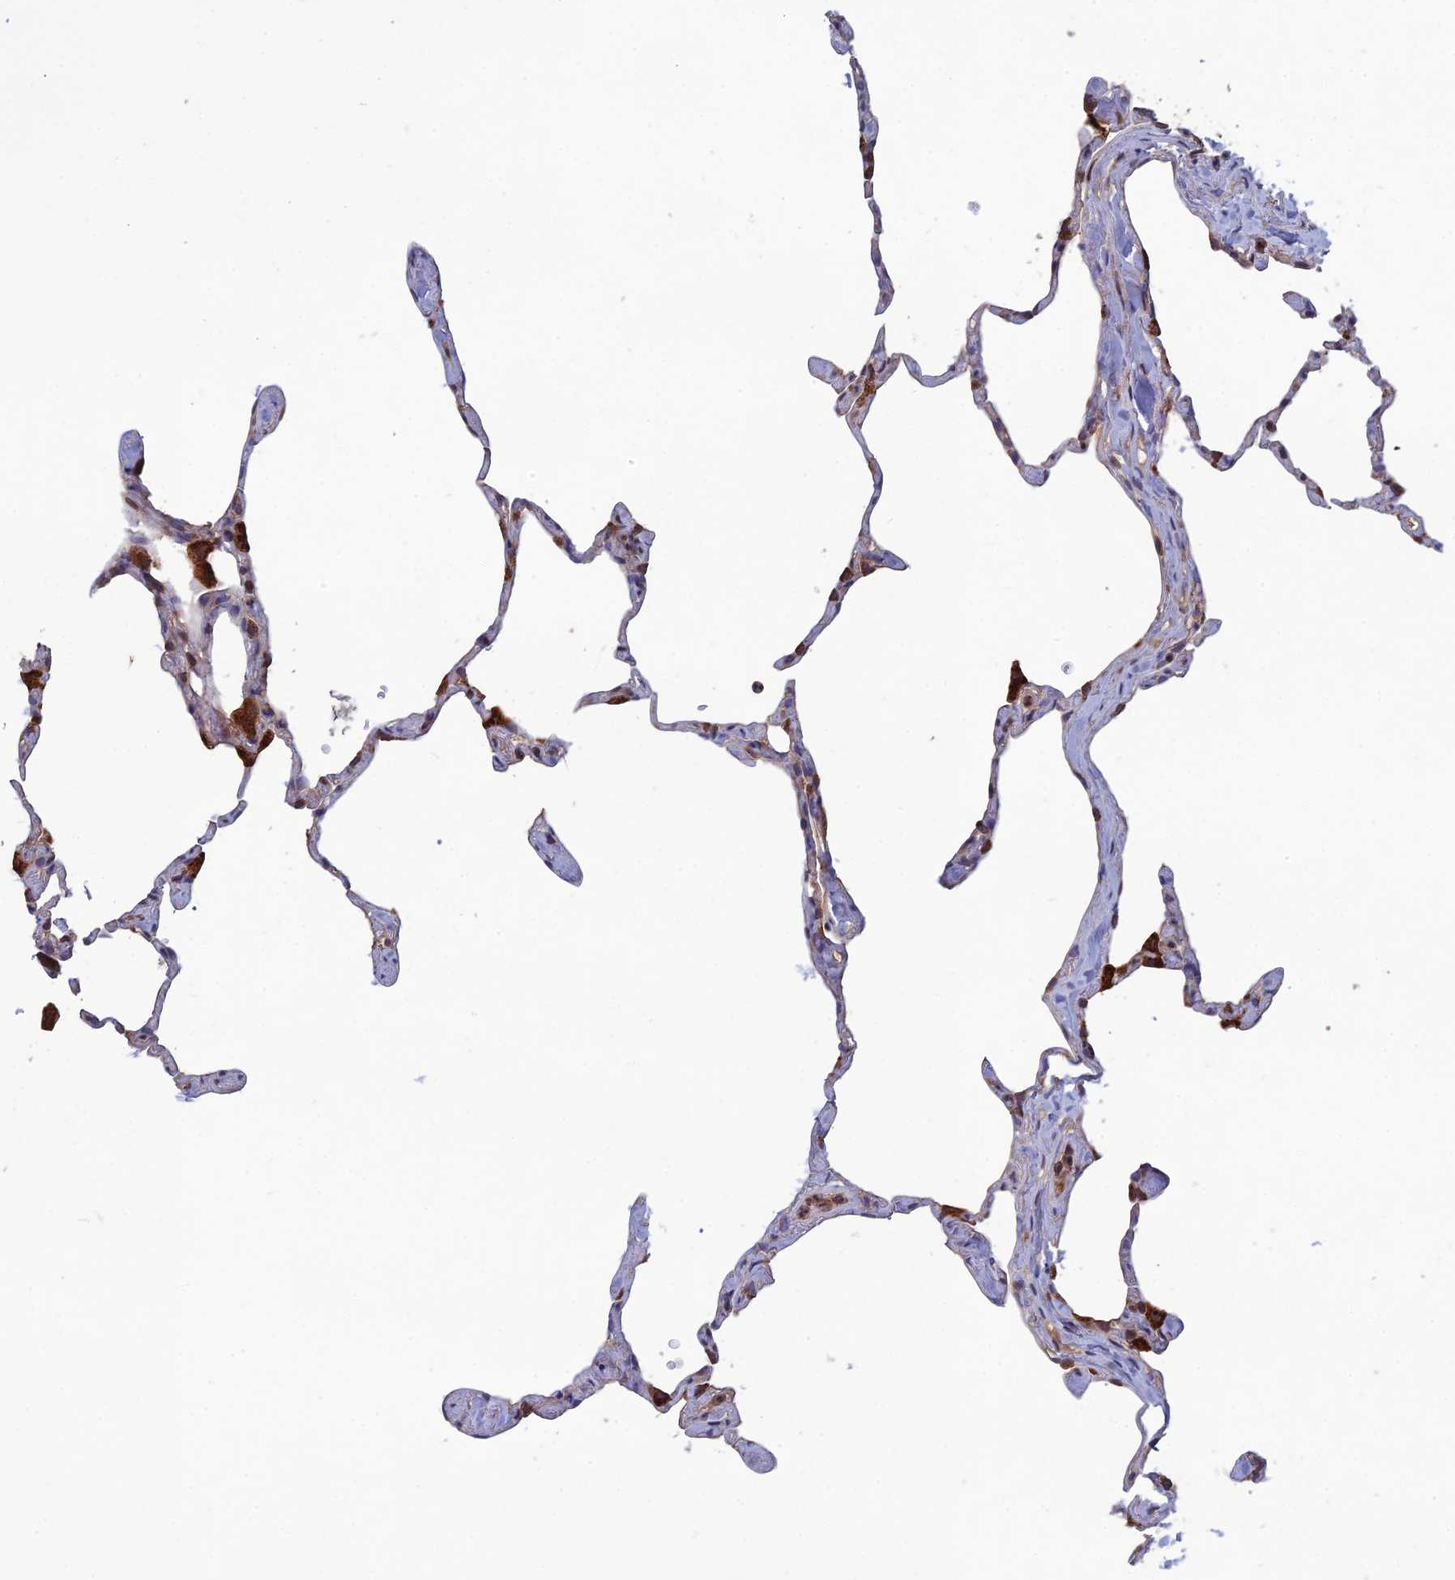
{"staining": {"intensity": "negative", "quantity": "none", "location": "none"}, "tissue": "lung", "cell_type": "Alveolar cells", "image_type": "normal", "snomed": [{"axis": "morphology", "description": "Normal tissue, NOS"}, {"axis": "topography", "description": "Lung"}], "caption": "A high-resolution image shows IHC staining of benign lung, which displays no significant staining in alveolar cells.", "gene": "C15orf62", "patient": {"sex": "male", "age": 65}}